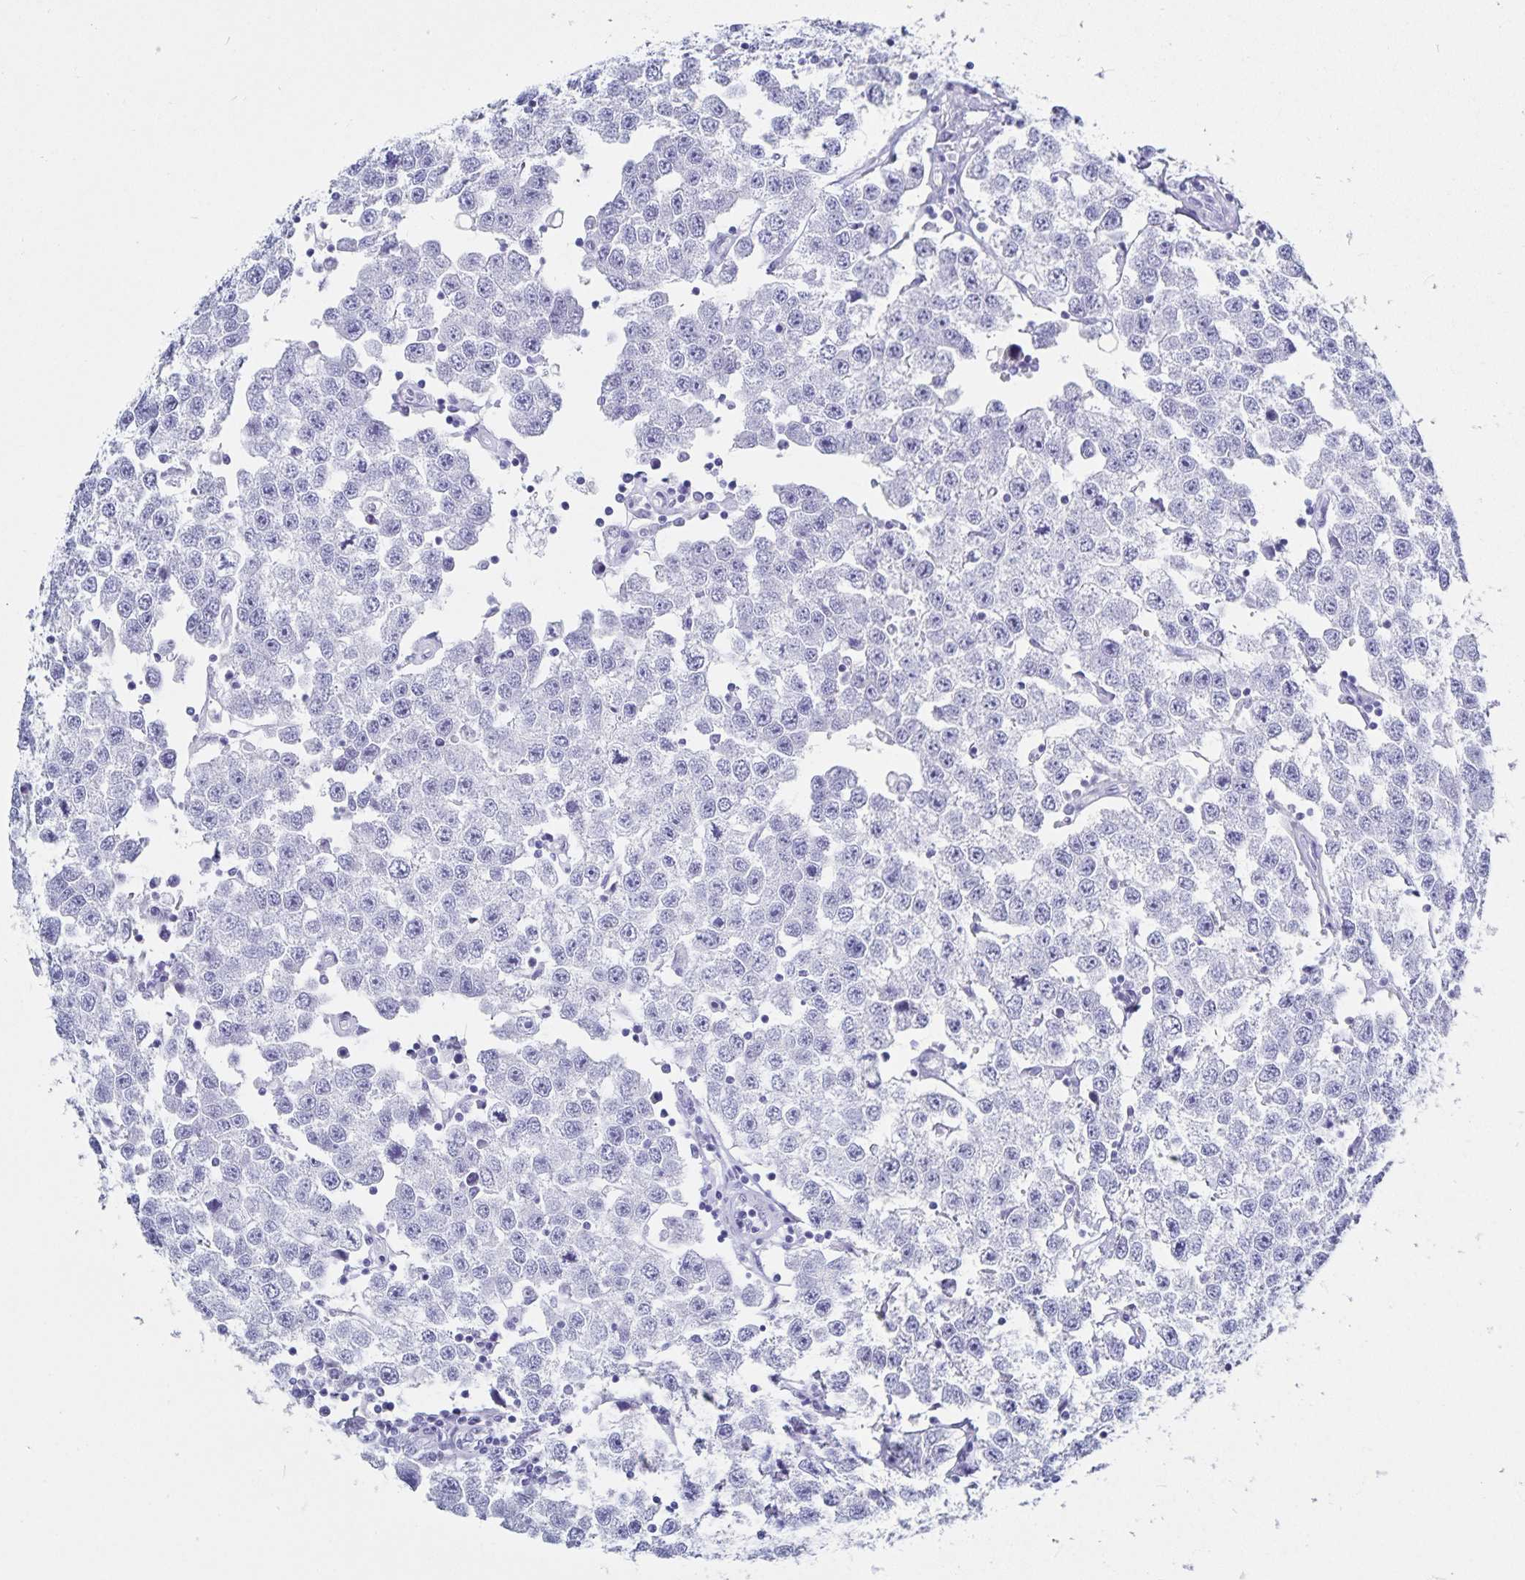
{"staining": {"intensity": "negative", "quantity": "none", "location": "none"}, "tissue": "testis cancer", "cell_type": "Tumor cells", "image_type": "cancer", "snomed": [{"axis": "morphology", "description": "Seminoma, NOS"}, {"axis": "topography", "description": "Testis"}], "caption": "This is an immunohistochemistry micrograph of human testis seminoma. There is no staining in tumor cells.", "gene": "C19orf73", "patient": {"sex": "male", "age": 34}}